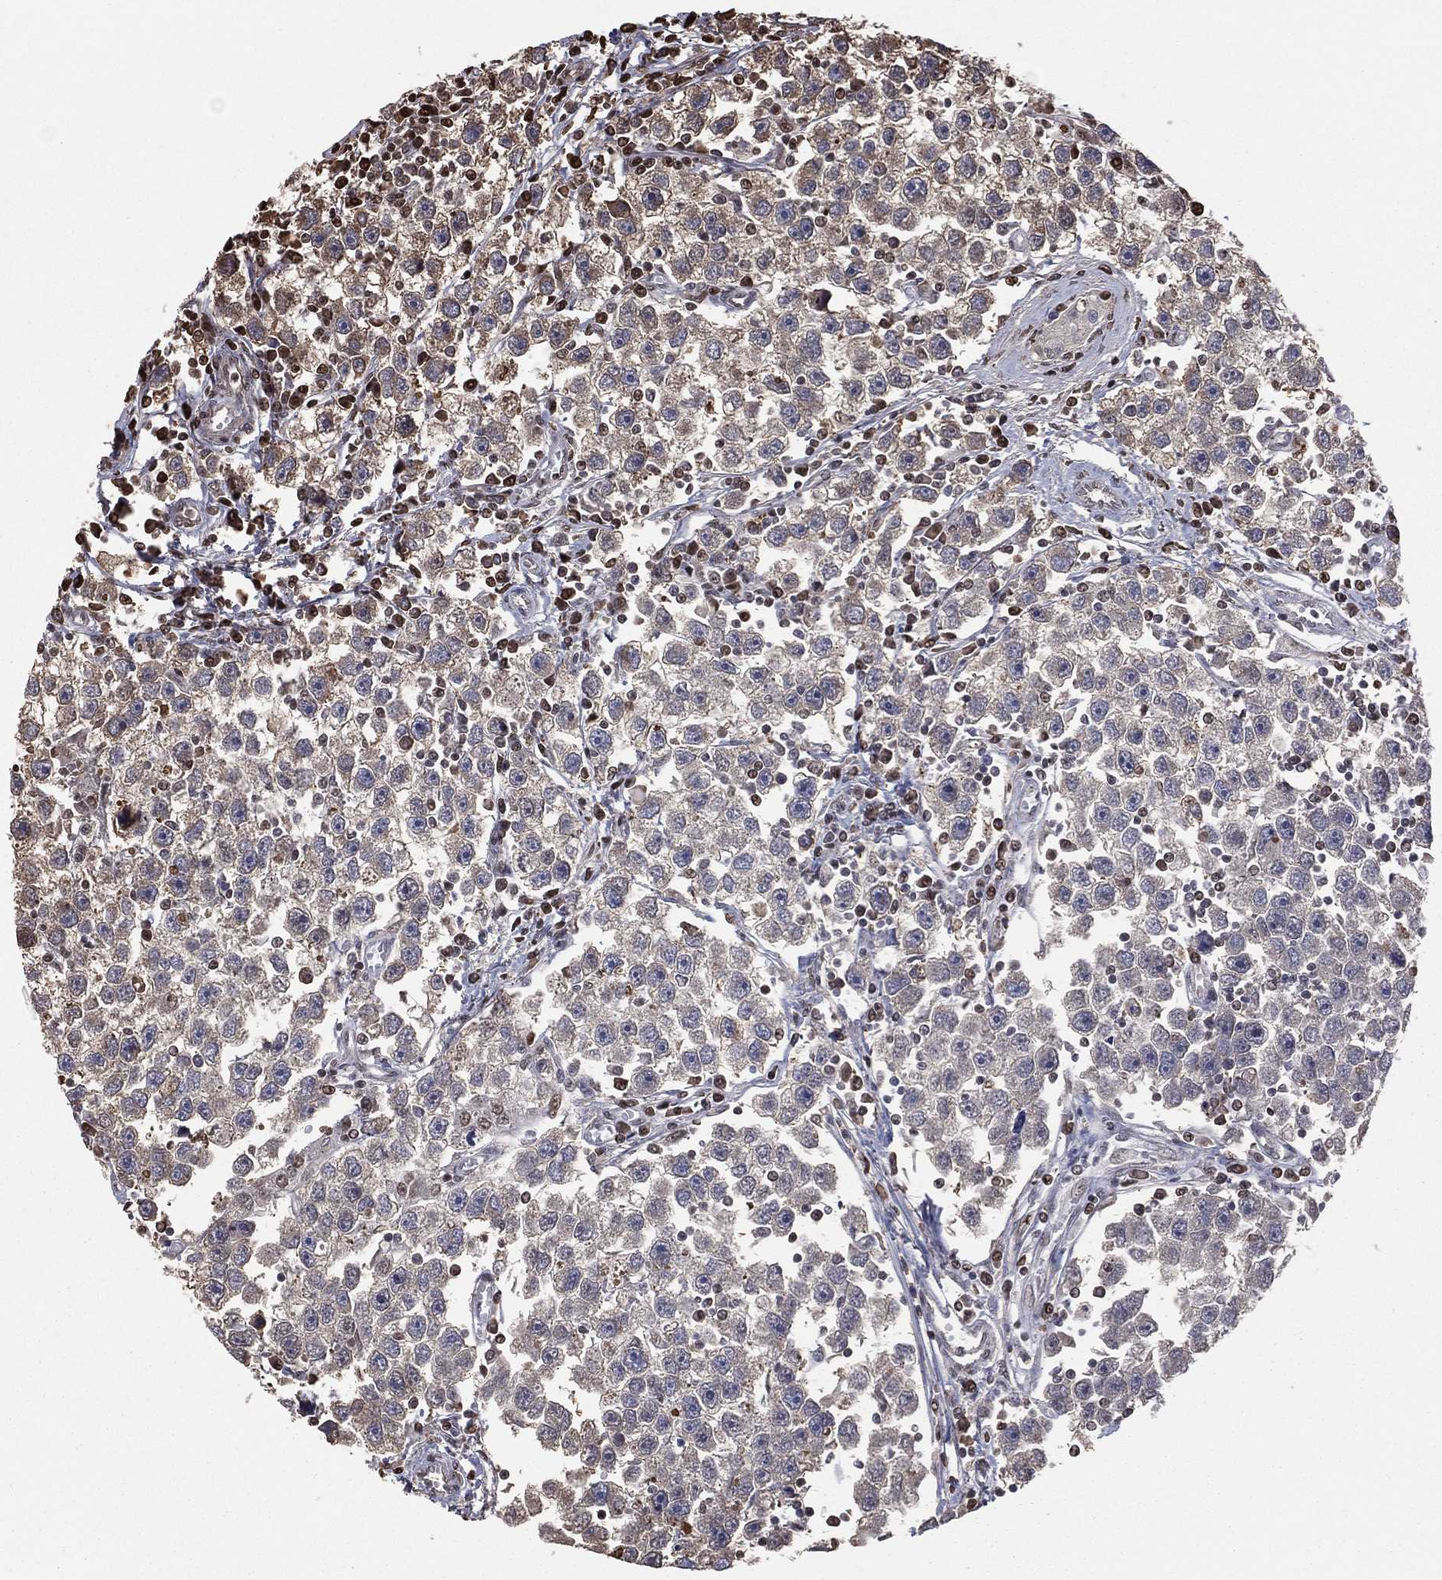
{"staining": {"intensity": "moderate", "quantity": "<25%", "location": "cytoplasmic/membranous"}, "tissue": "testis cancer", "cell_type": "Tumor cells", "image_type": "cancer", "snomed": [{"axis": "morphology", "description": "Seminoma, NOS"}, {"axis": "topography", "description": "Testis"}], "caption": "An image showing moderate cytoplasmic/membranous expression in approximately <25% of tumor cells in testis cancer (seminoma), as visualized by brown immunohistochemical staining.", "gene": "GAPDH", "patient": {"sex": "male", "age": 30}}